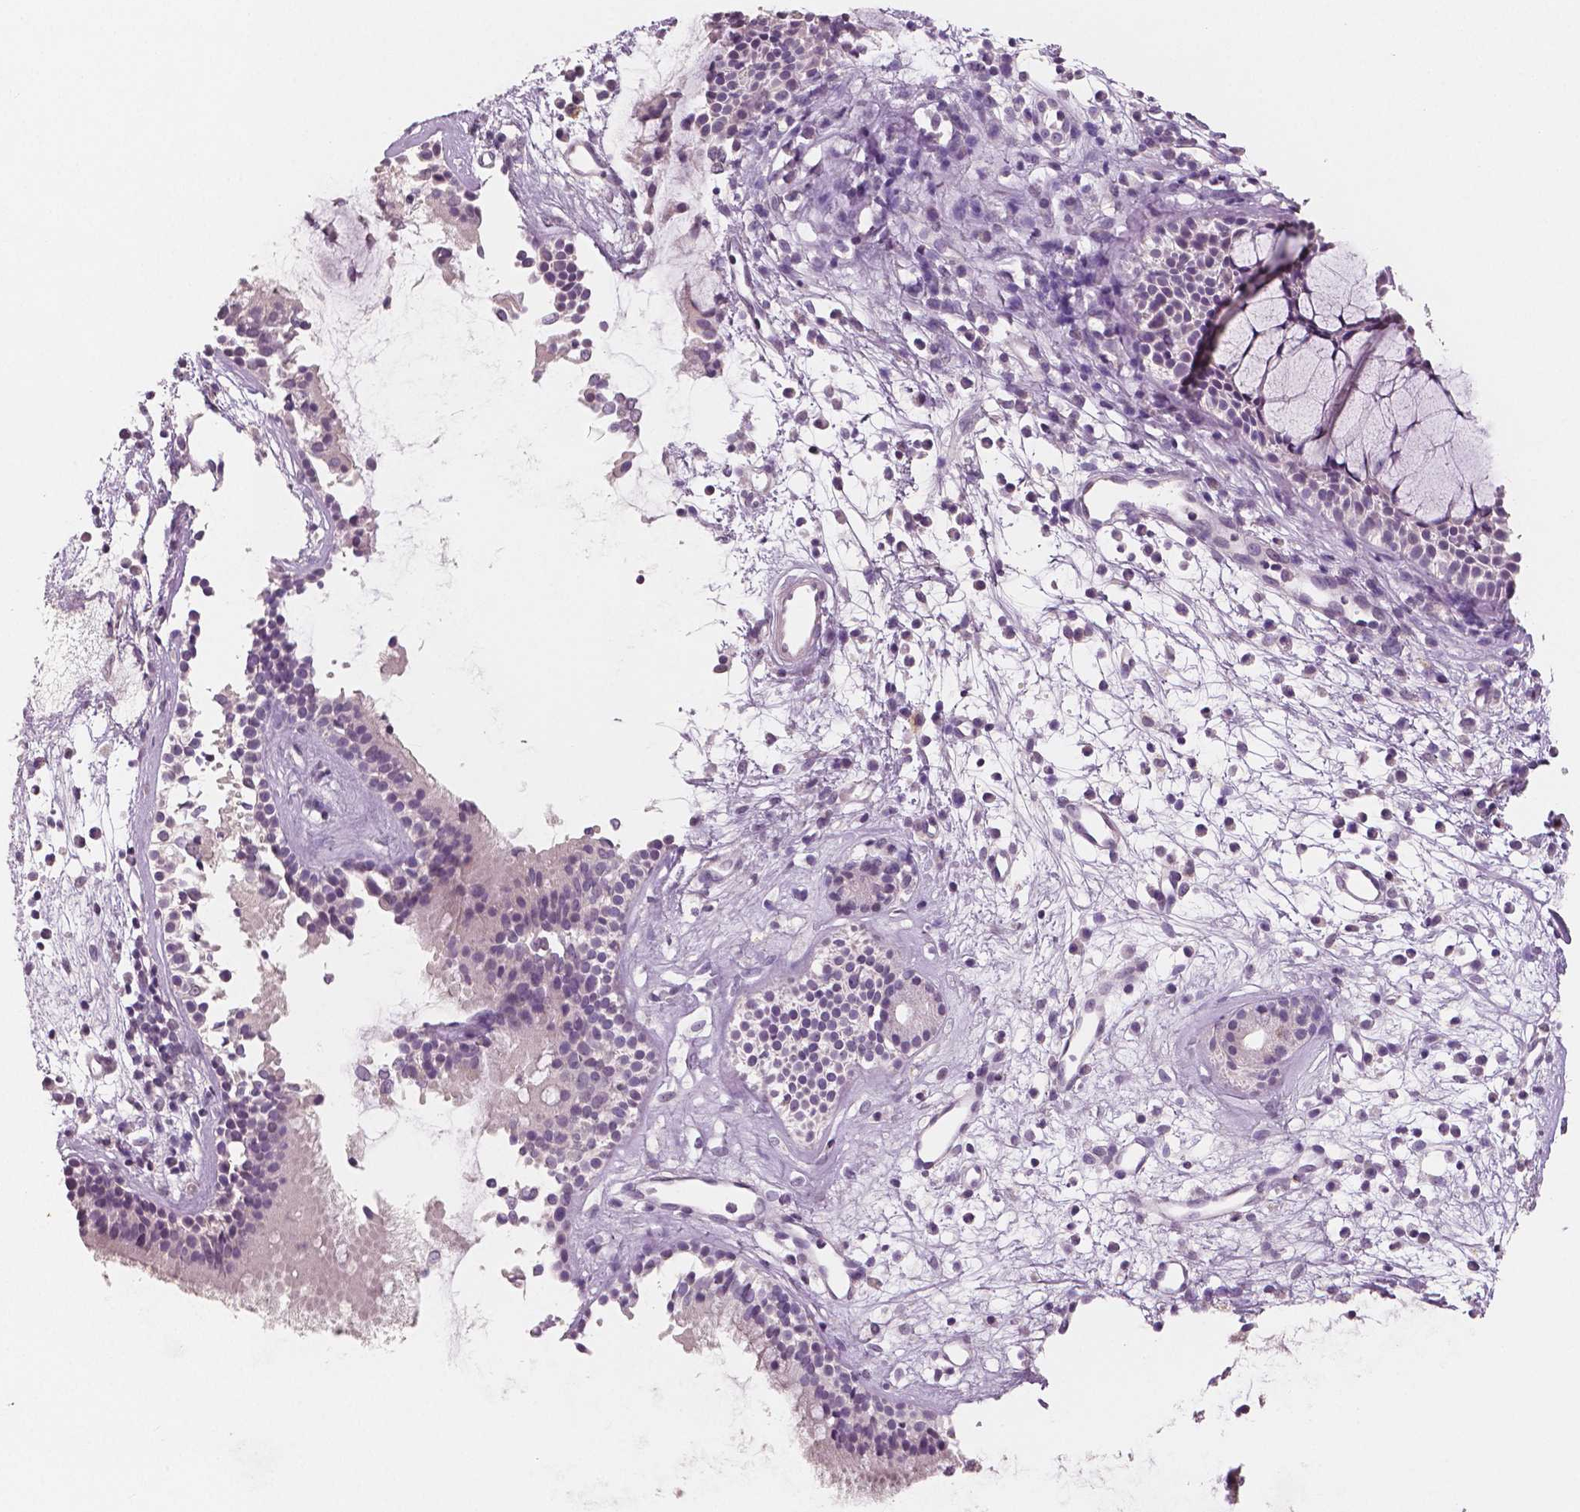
{"staining": {"intensity": "negative", "quantity": "none", "location": "none"}, "tissue": "nasopharynx", "cell_type": "Respiratory epithelial cells", "image_type": "normal", "snomed": [{"axis": "morphology", "description": "Normal tissue, NOS"}, {"axis": "topography", "description": "Nasopharynx"}], "caption": "This is an immunohistochemistry photomicrograph of unremarkable human nasopharynx. There is no positivity in respiratory epithelial cells.", "gene": "RNASE7", "patient": {"sex": "male", "age": 77}}